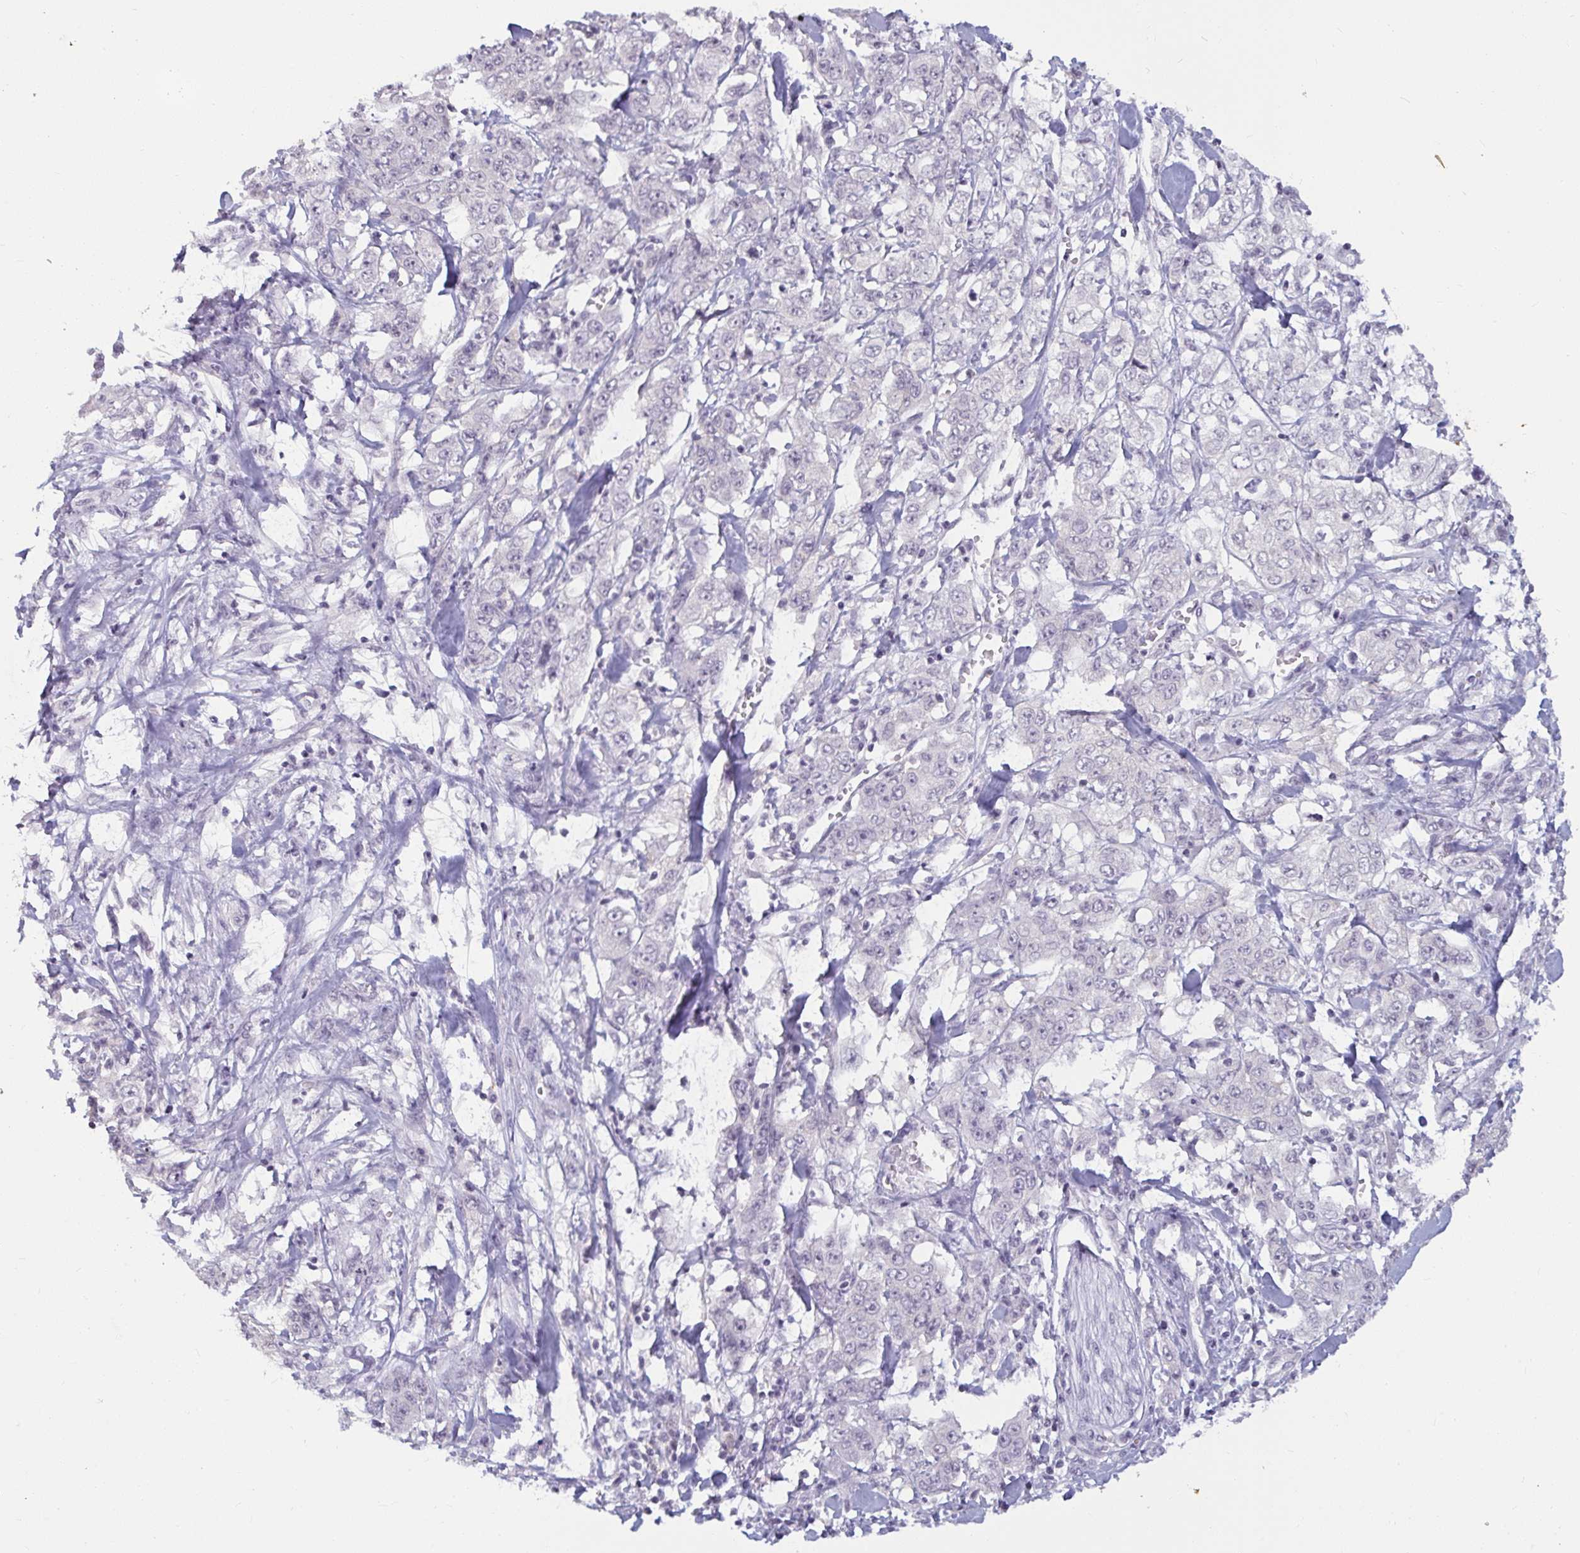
{"staining": {"intensity": "negative", "quantity": "none", "location": "none"}, "tissue": "stomach cancer", "cell_type": "Tumor cells", "image_type": "cancer", "snomed": [{"axis": "morphology", "description": "Adenocarcinoma, NOS"}, {"axis": "topography", "description": "Stomach, upper"}], "caption": "The photomicrograph exhibits no staining of tumor cells in stomach adenocarcinoma.", "gene": "TBC1D4", "patient": {"sex": "male", "age": 62}}